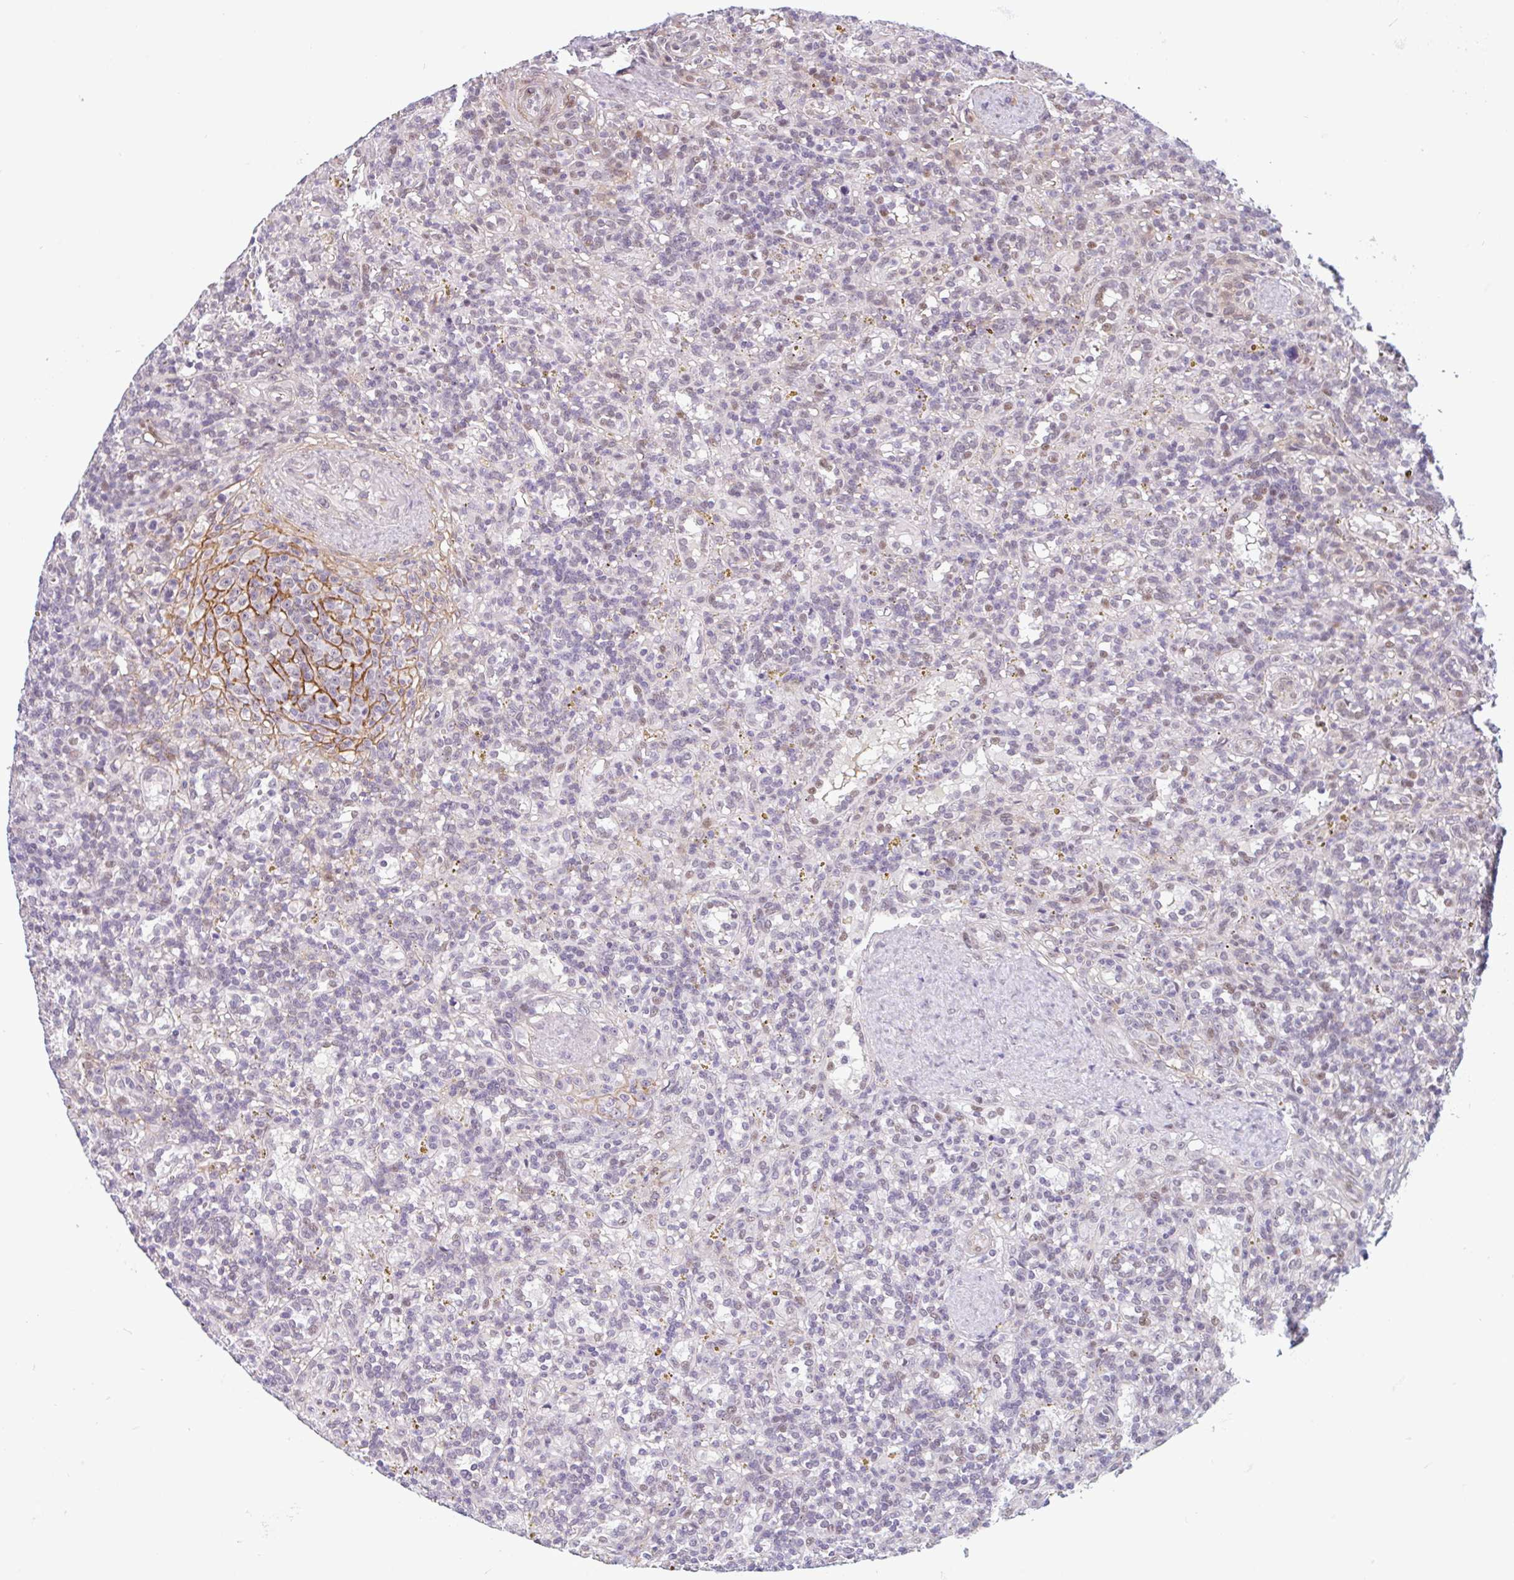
{"staining": {"intensity": "negative", "quantity": "none", "location": "none"}, "tissue": "lymphoma", "cell_type": "Tumor cells", "image_type": "cancer", "snomed": [{"axis": "morphology", "description": "Malignant lymphoma, non-Hodgkin's type, Low grade"}, {"axis": "topography", "description": "Spleen"}], "caption": "Protein analysis of malignant lymphoma, non-Hodgkin's type (low-grade) shows no significant expression in tumor cells.", "gene": "TMEM119", "patient": {"sex": "male", "age": 67}}